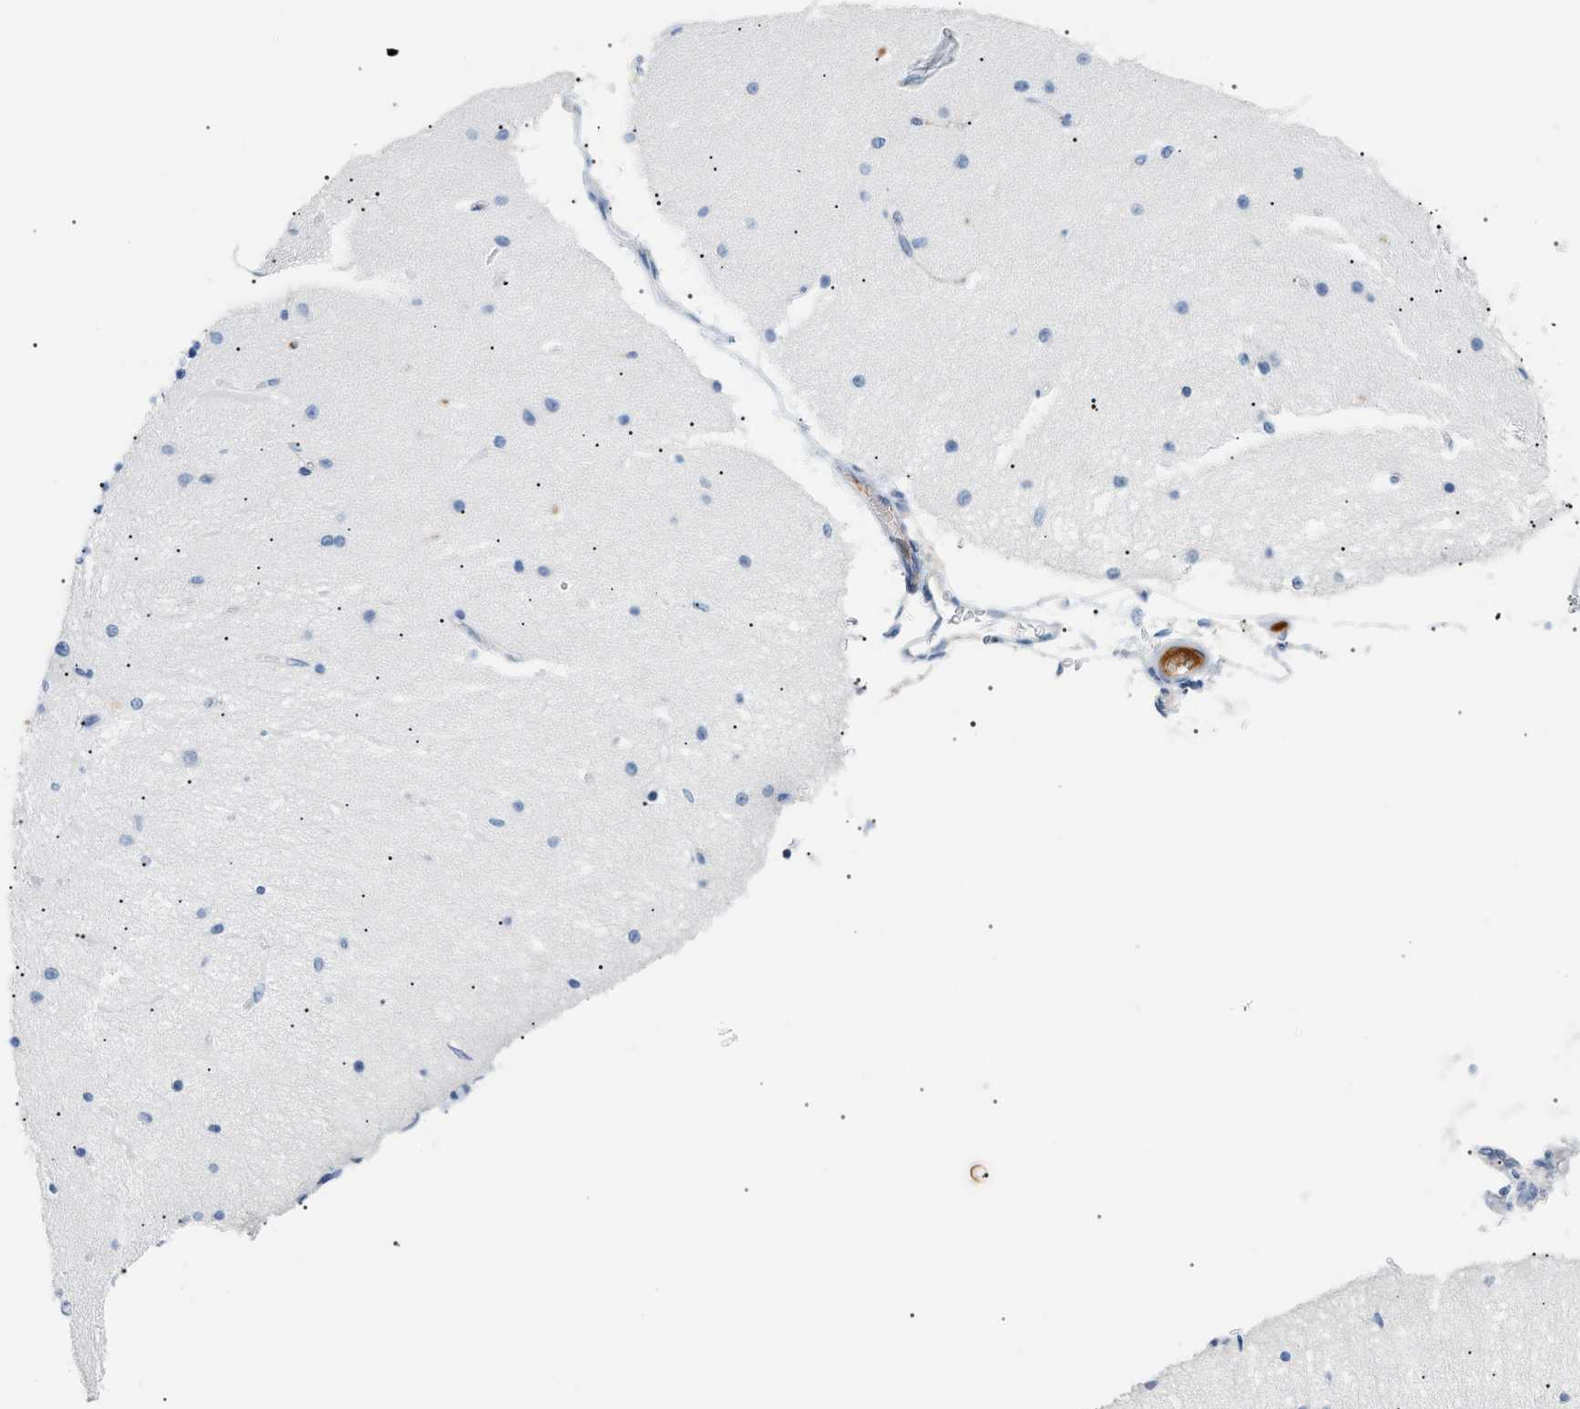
{"staining": {"intensity": "negative", "quantity": "none", "location": "none"}, "tissue": "cerebellum", "cell_type": "Cells in granular layer", "image_type": "normal", "snomed": [{"axis": "morphology", "description": "Normal tissue, NOS"}, {"axis": "topography", "description": "Cerebellum"}], "caption": "Immunohistochemistry photomicrograph of normal cerebellum: cerebellum stained with DAB (3,3'-diaminobenzidine) shows no significant protein expression in cells in granular layer. (Immunohistochemistry (ihc), brightfield microscopy, high magnification).", "gene": "CFH", "patient": {"sex": "female", "age": 54}}